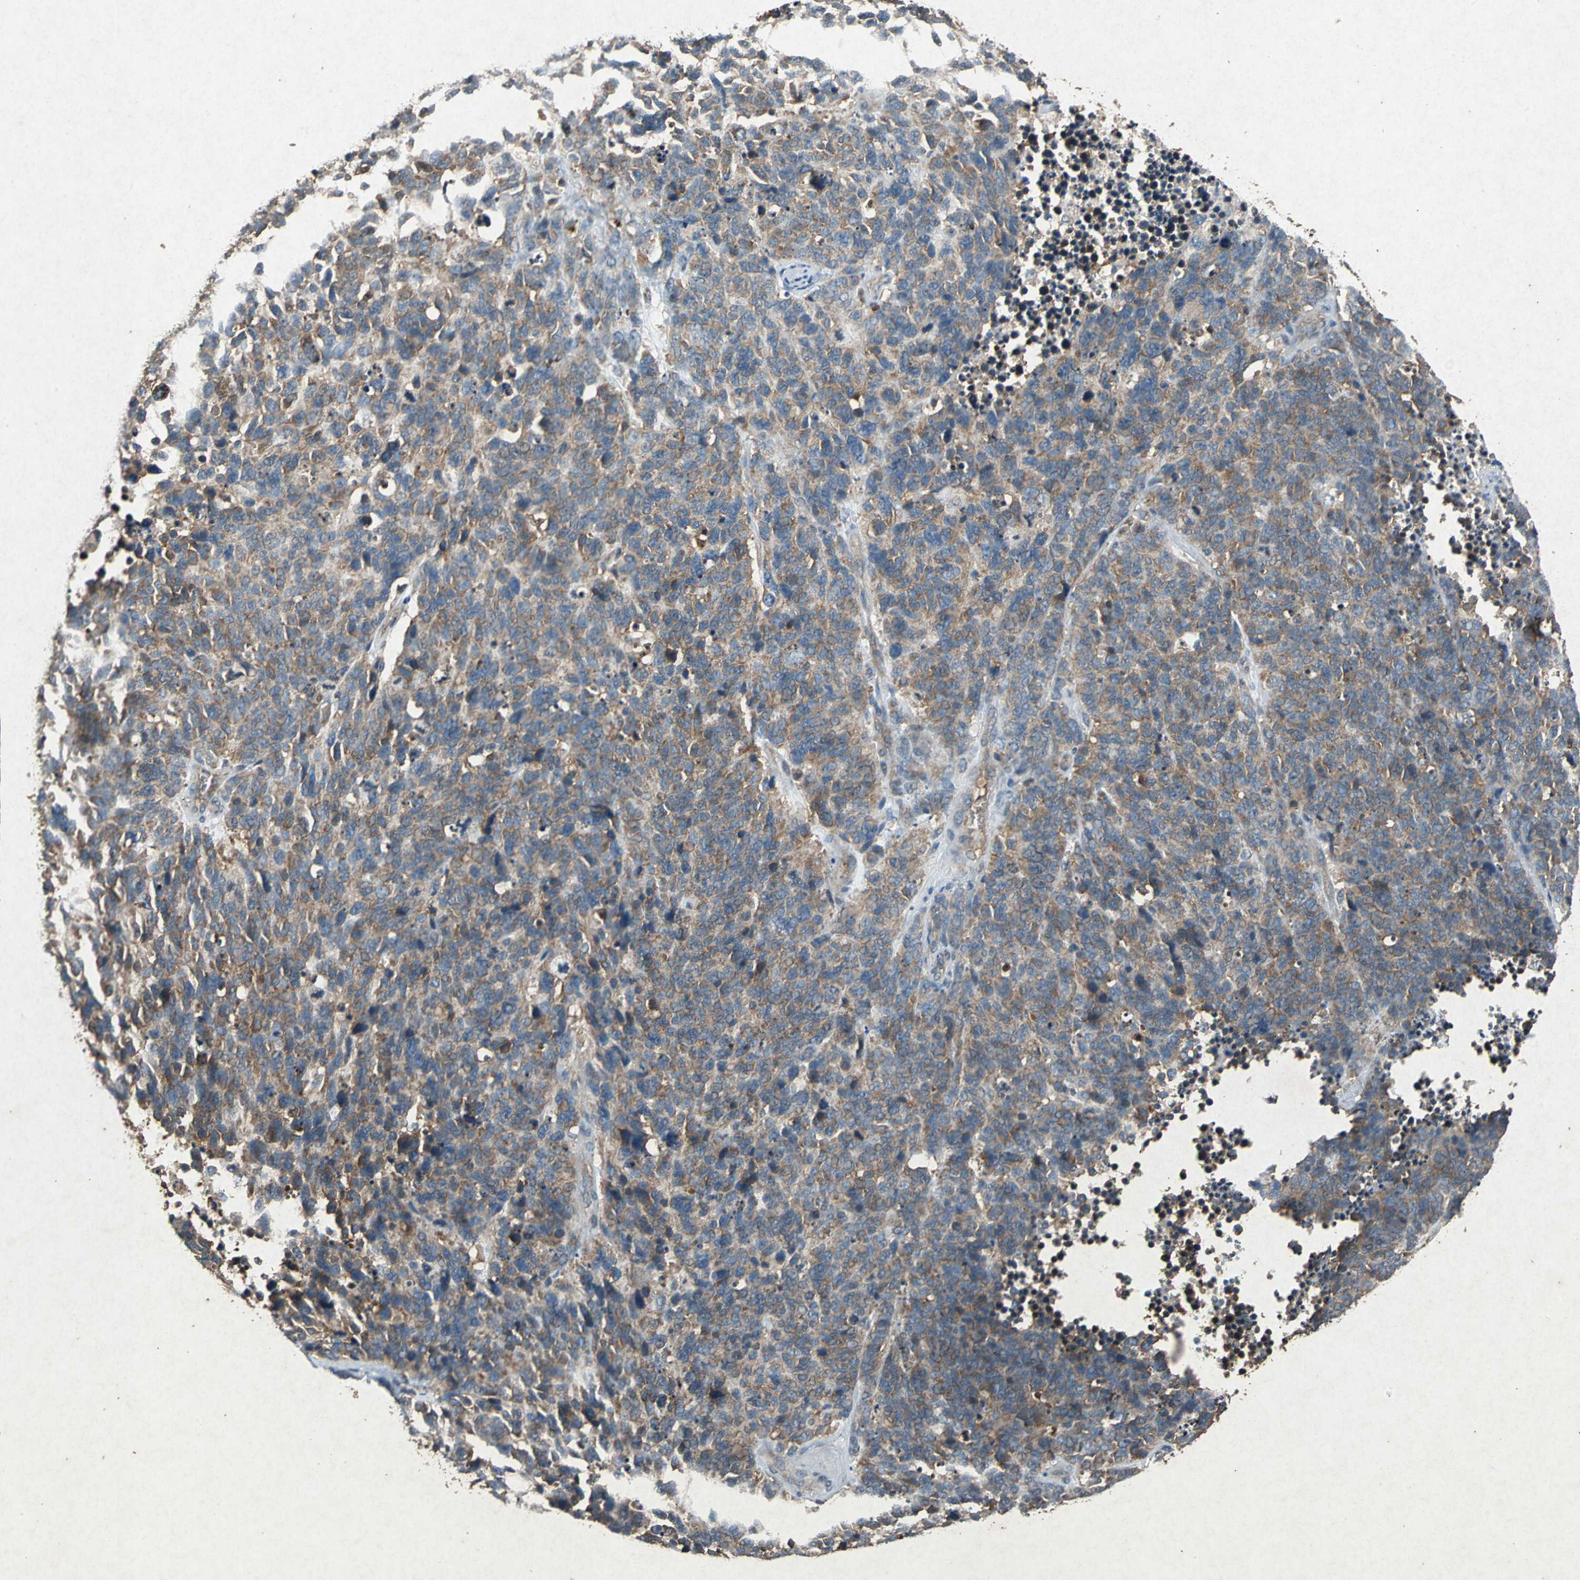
{"staining": {"intensity": "moderate", "quantity": ">75%", "location": "cytoplasmic/membranous"}, "tissue": "lung cancer", "cell_type": "Tumor cells", "image_type": "cancer", "snomed": [{"axis": "morphology", "description": "Neoplasm, malignant, NOS"}, {"axis": "topography", "description": "Lung"}], "caption": "Tumor cells demonstrate medium levels of moderate cytoplasmic/membranous expression in approximately >75% of cells in lung cancer (neoplasm (malignant)). Immunohistochemistry (ihc) stains the protein in brown and the nuclei are stained blue.", "gene": "HSP90AB1", "patient": {"sex": "female", "age": 58}}